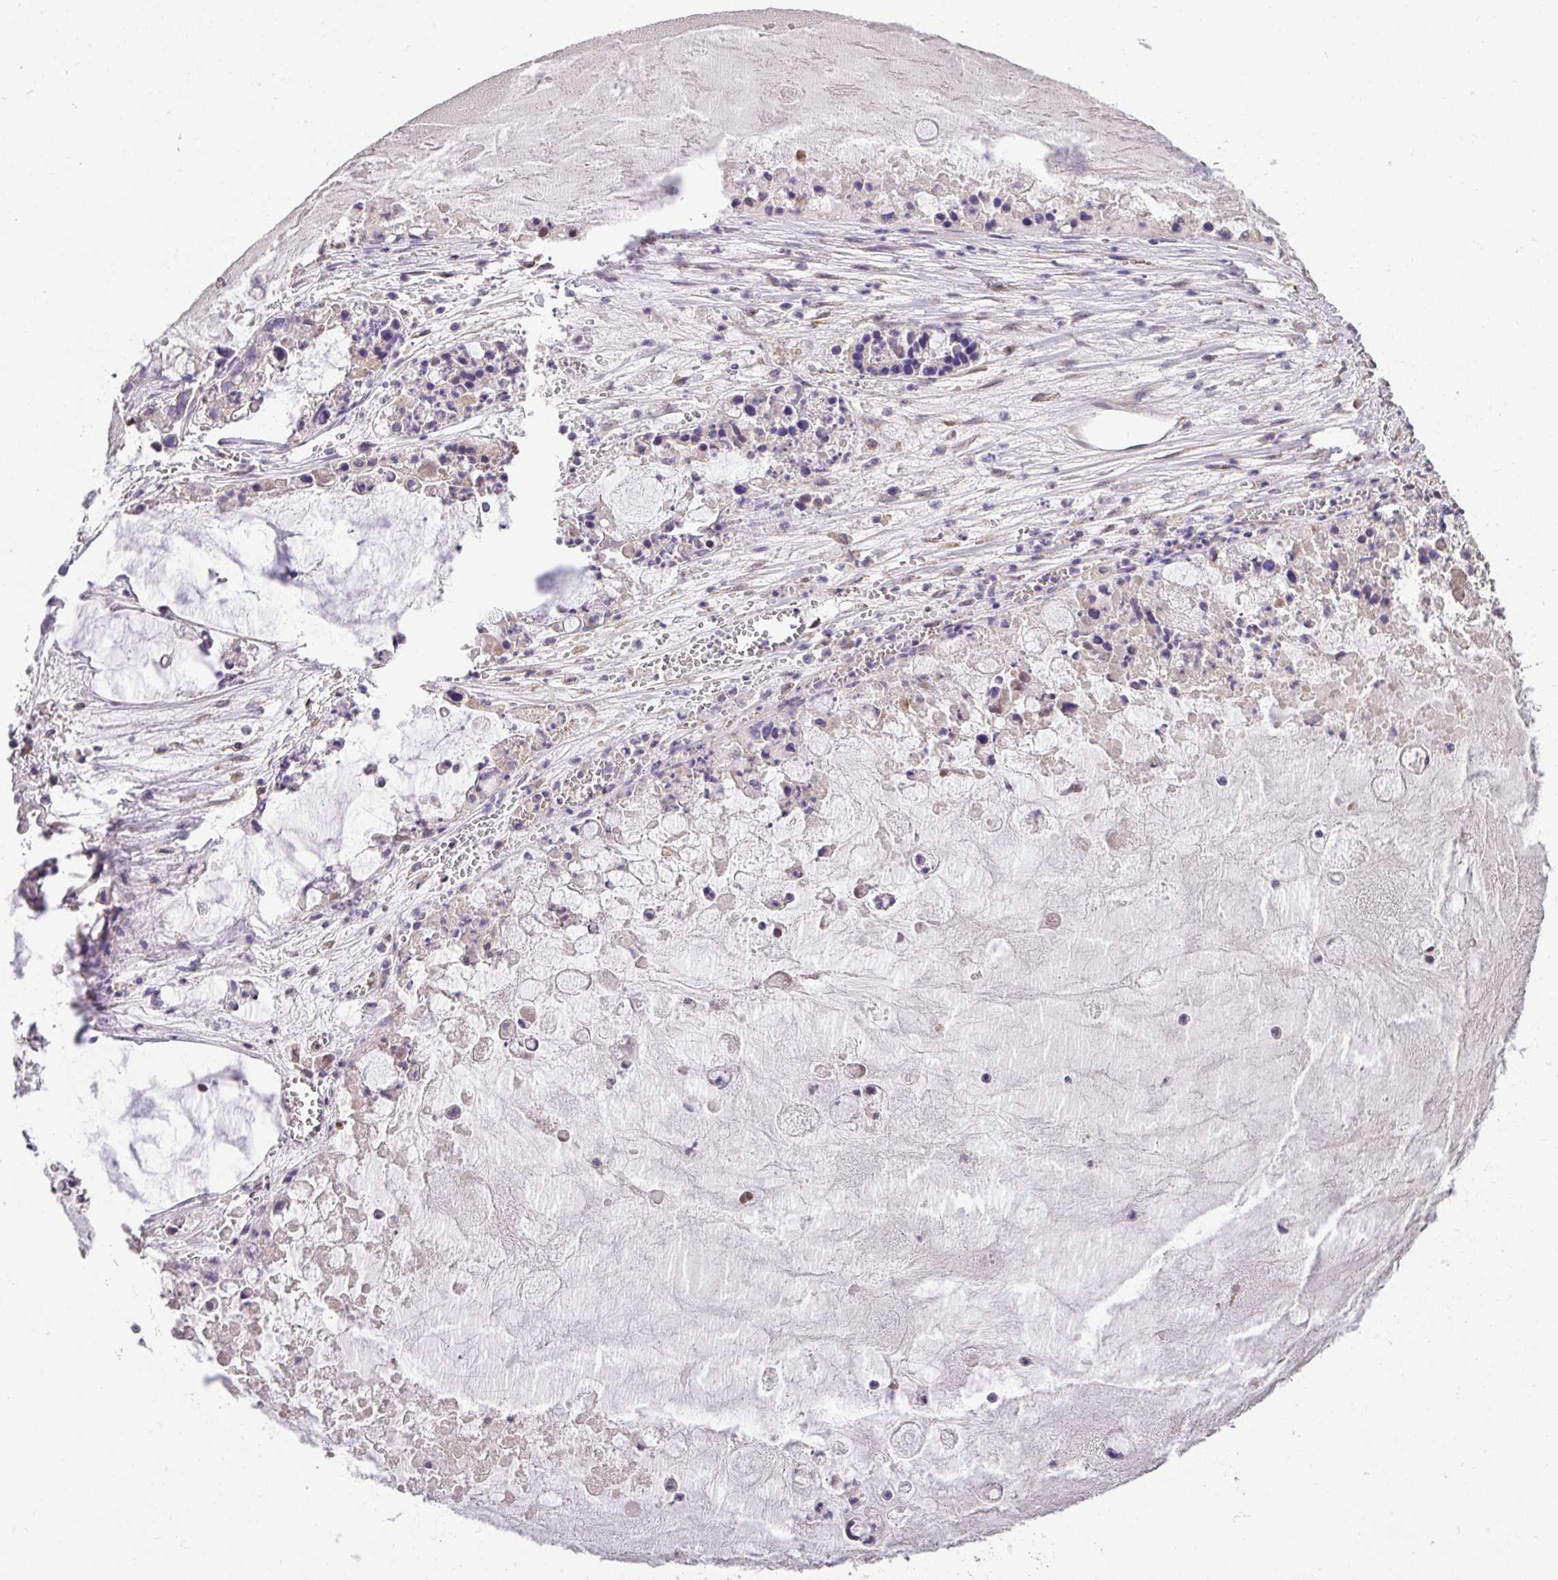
{"staining": {"intensity": "negative", "quantity": "none", "location": "none"}, "tissue": "ovarian cancer", "cell_type": "Tumor cells", "image_type": "cancer", "snomed": [{"axis": "morphology", "description": "Cystadenocarcinoma, mucinous, NOS"}, {"axis": "topography", "description": "Ovary"}], "caption": "The immunohistochemistry photomicrograph has no significant staining in tumor cells of mucinous cystadenocarcinoma (ovarian) tissue.", "gene": "ZG16", "patient": {"sex": "female", "age": 63}}